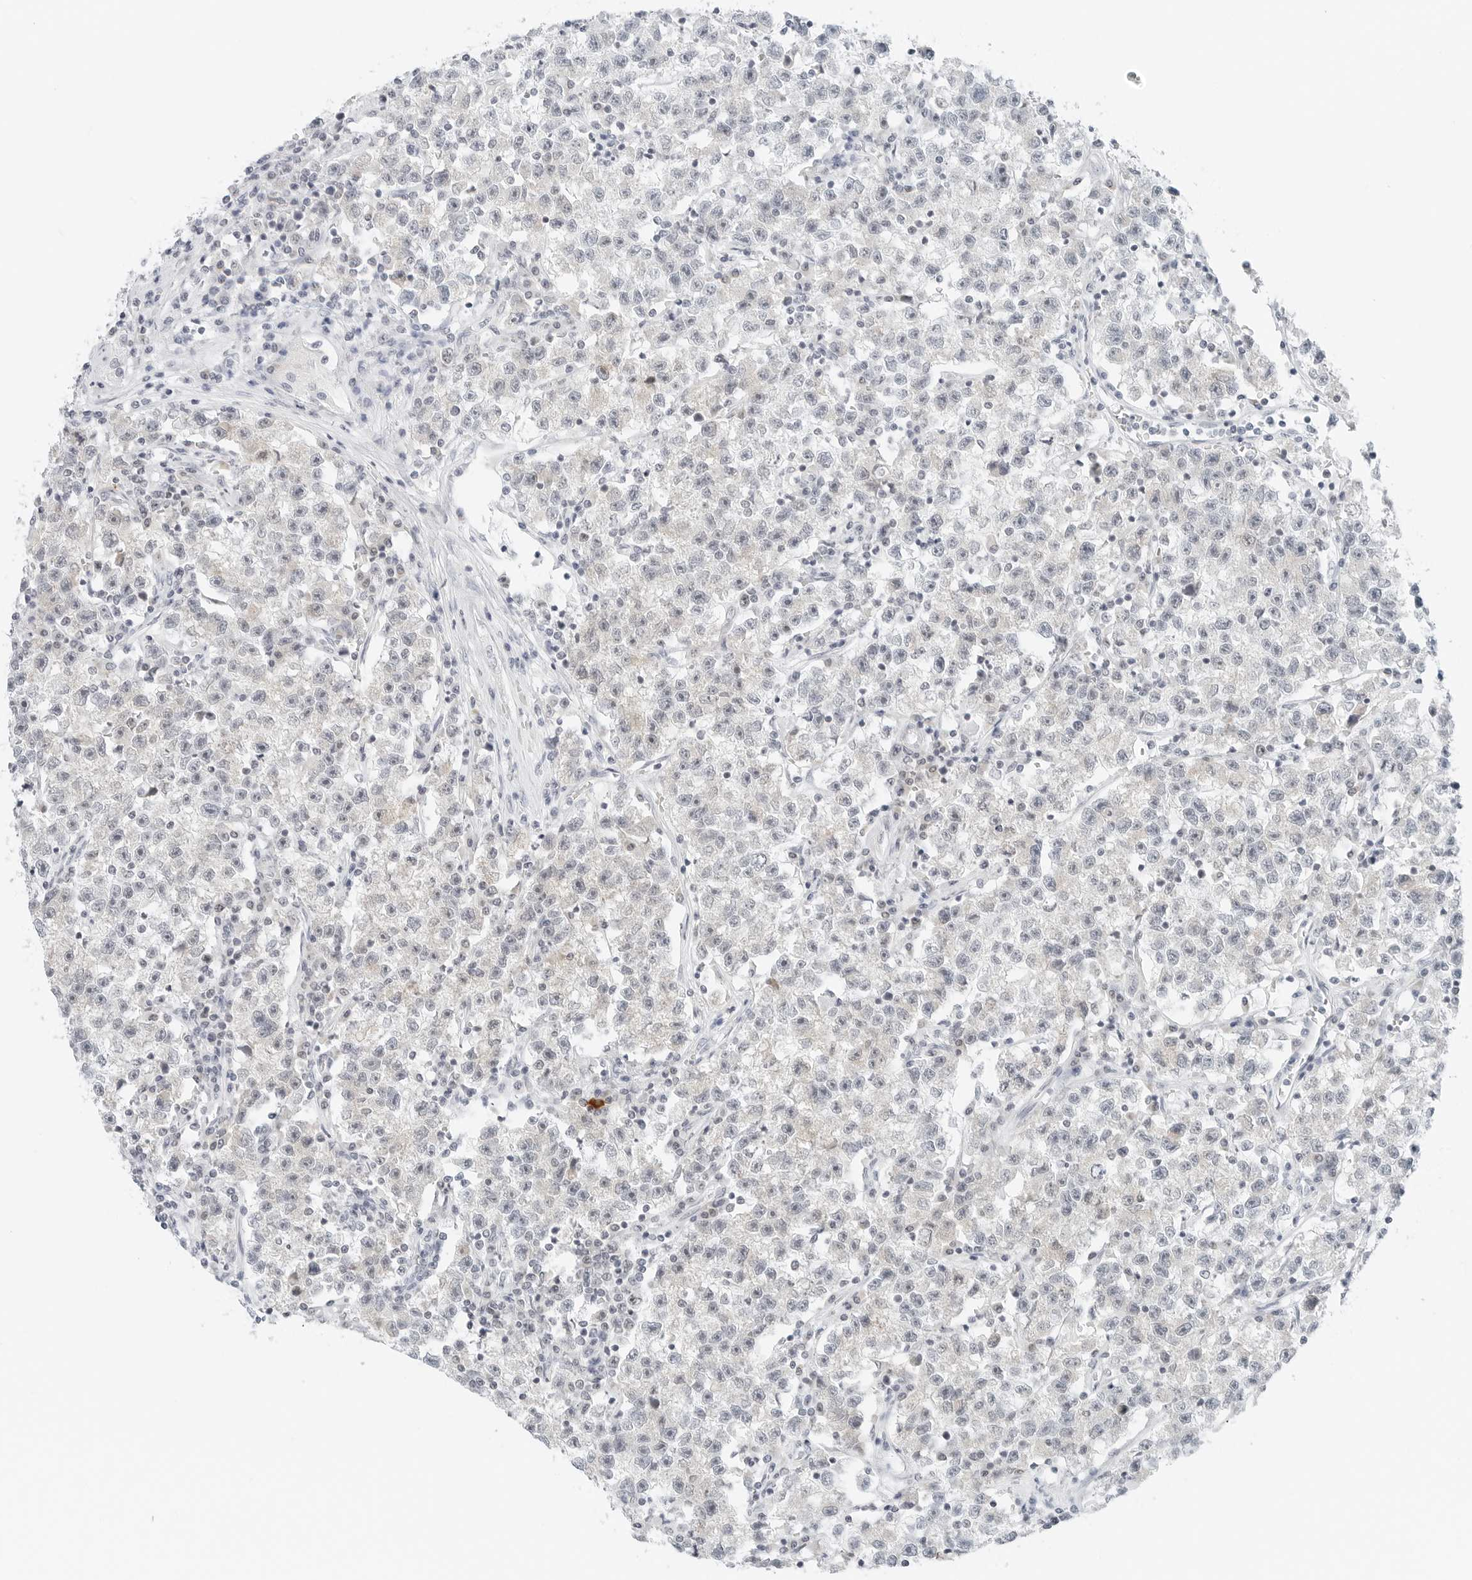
{"staining": {"intensity": "negative", "quantity": "none", "location": "none"}, "tissue": "testis cancer", "cell_type": "Tumor cells", "image_type": "cancer", "snomed": [{"axis": "morphology", "description": "Seminoma, NOS"}, {"axis": "topography", "description": "Testis"}], "caption": "An immunohistochemistry (IHC) micrograph of testis seminoma is shown. There is no staining in tumor cells of testis seminoma.", "gene": "CCSAP", "patient": {"sex": "male", "age": 22}}